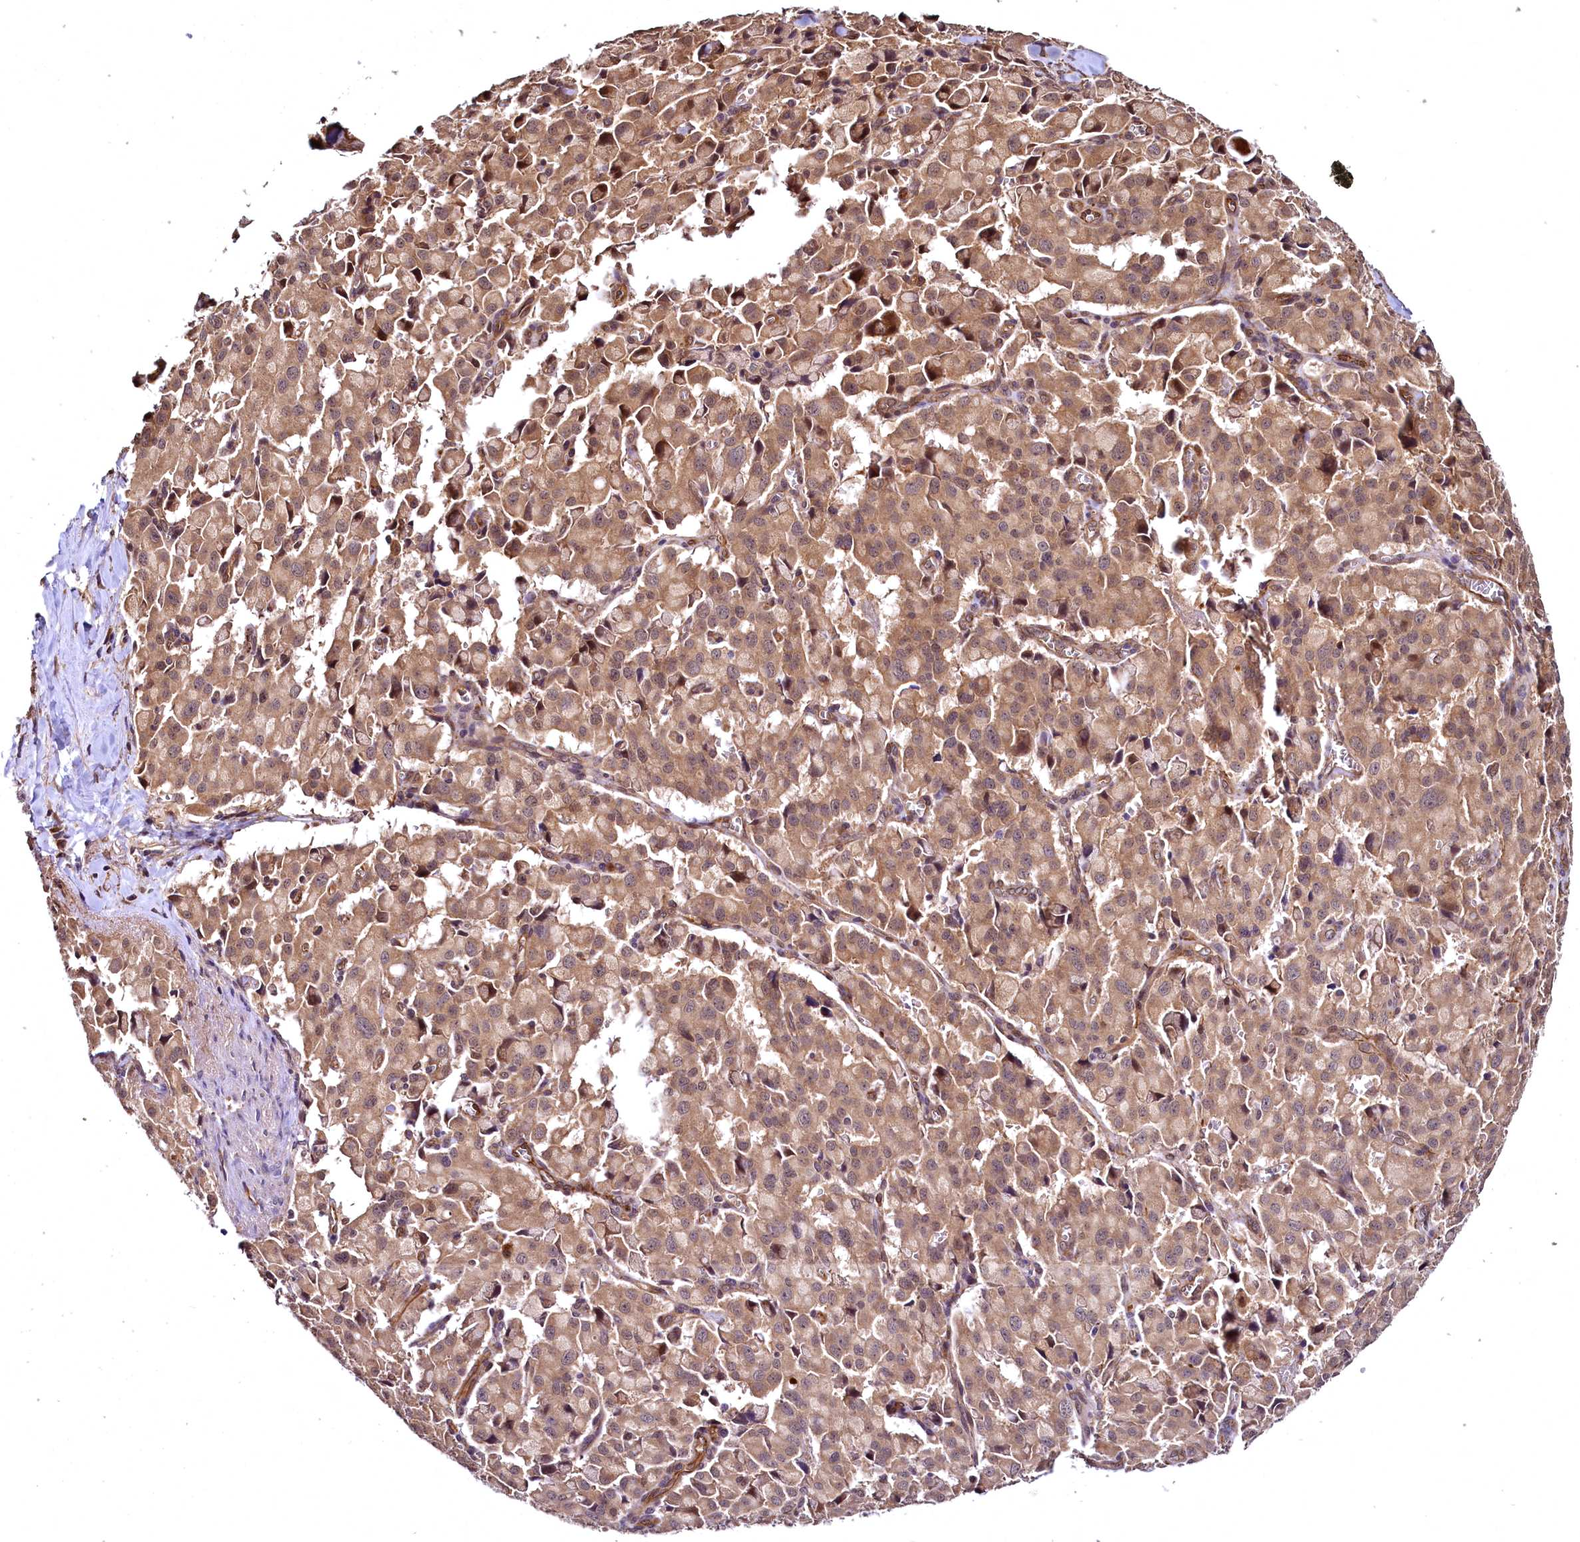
{"staining": {"intensity": "moderate", "quantity": ">75%", "location": "cytoplasmic/membranous"}, "tissue": "pancreatic cancer", "cell_type": "Tumor cells", "image_type": "cancer", "snomed": [{"axis": "morphology", "description": "Adenocarcinoma, NOS"}, {"axis": "topography", "description": "Pancreas"}], "caption": "An IHC histopathology image of tumor tissue is shown. Protein staining in brown labels moderate cytoplasmic/membranous positivity in pancreatic cancer (adenocarcinoma) within tumor cells.", "gene": "TBCEL", "patient": {"sex": "male", "age": 65}}